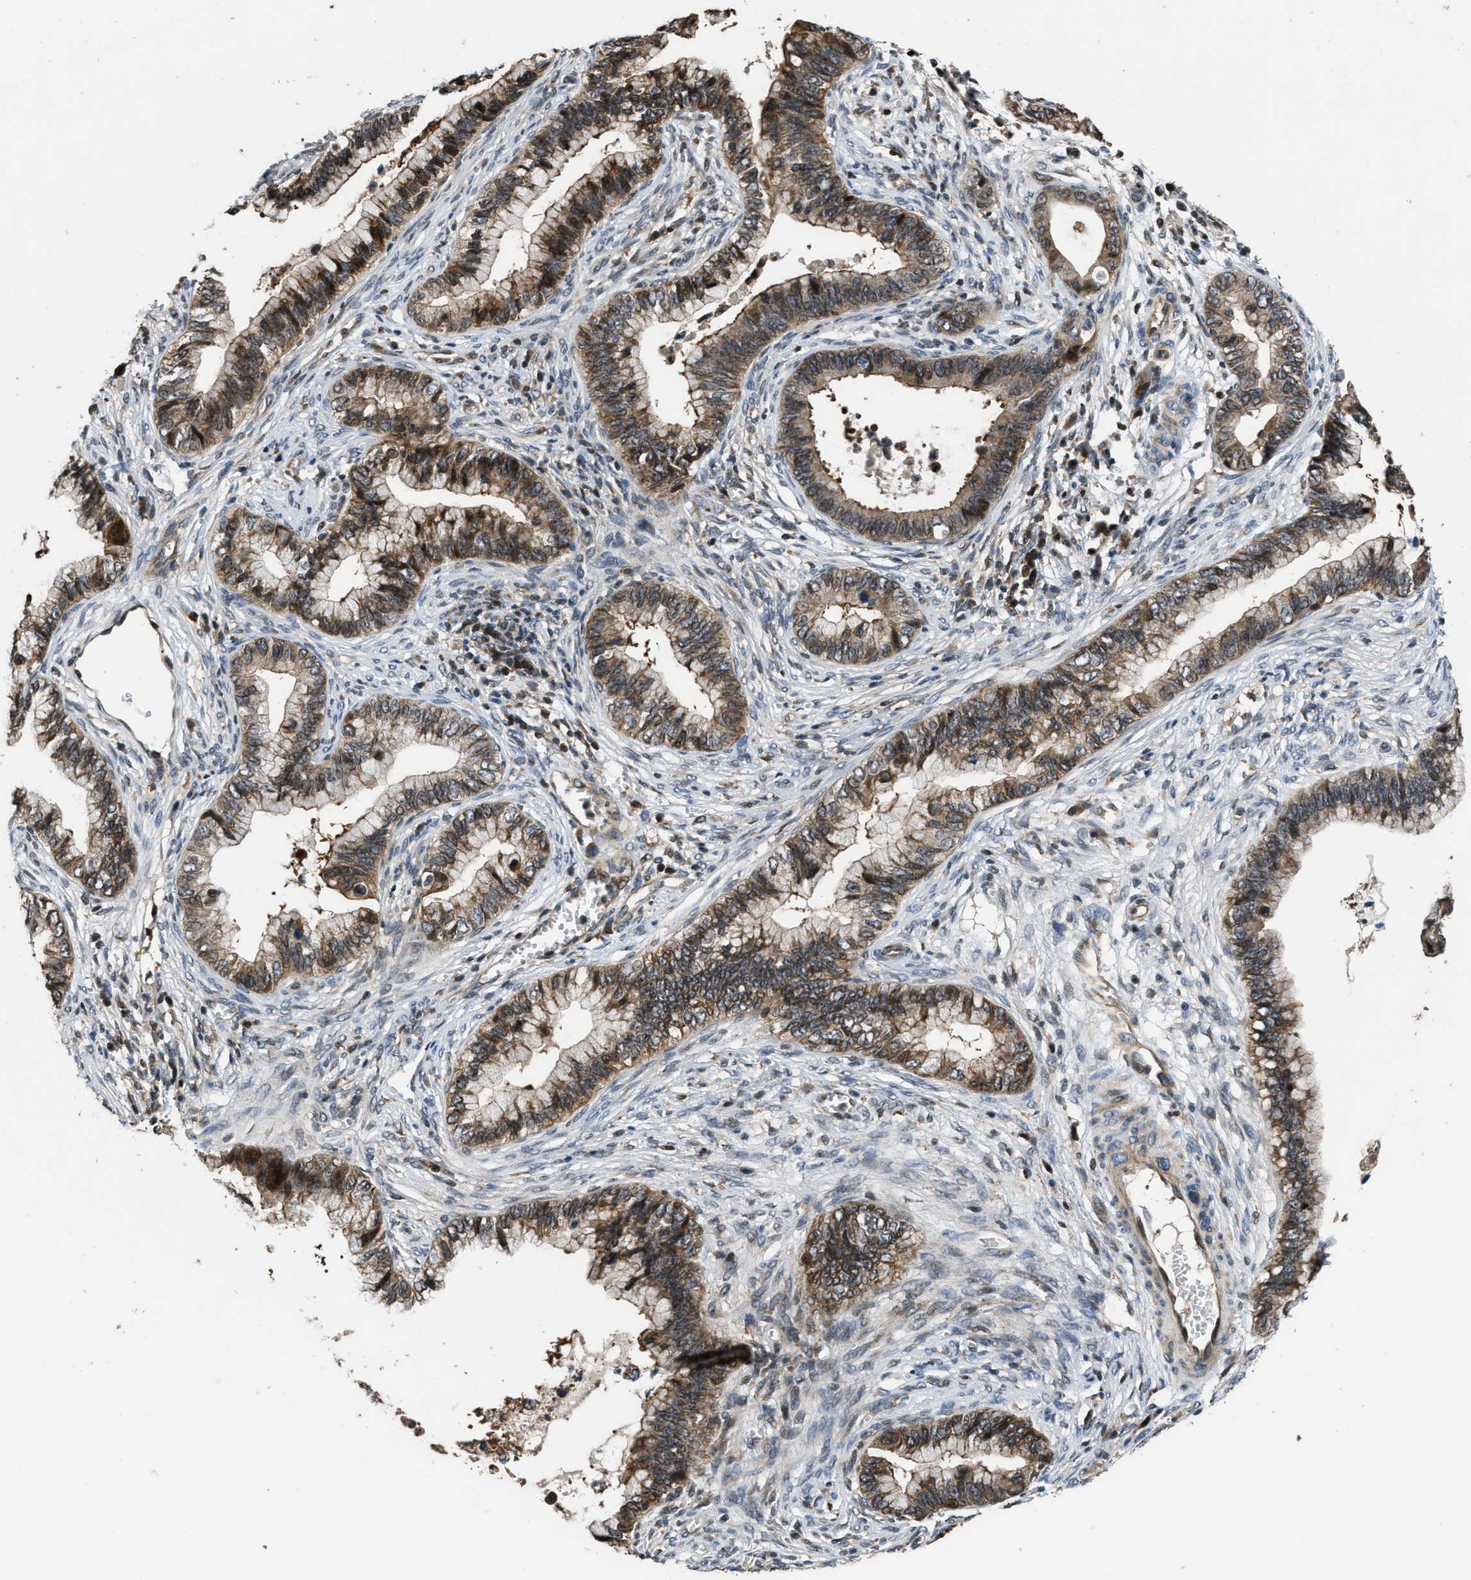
{"staining": {"intensity": "moderate", "quantity": ">75%", "location": "cytoplasmic/membranous"}, "tissue": "cervical cancer", "cell_type": "Tumor cells", "image_type": "cancer", "snomed": [{"axis": "morphology", "description": "Adenocarcinoma, NOS"}, {"axis": "topography", "description": "Cervix"}], "caption": "There is medium levels of moderate cytoplasmic/membranous staining in tumor cells of cervical cancer, as demonstrated by immunohistochemical staining (brown color).", "gene": "CTBS", "patient": {"sex": "female", "age": 44}}